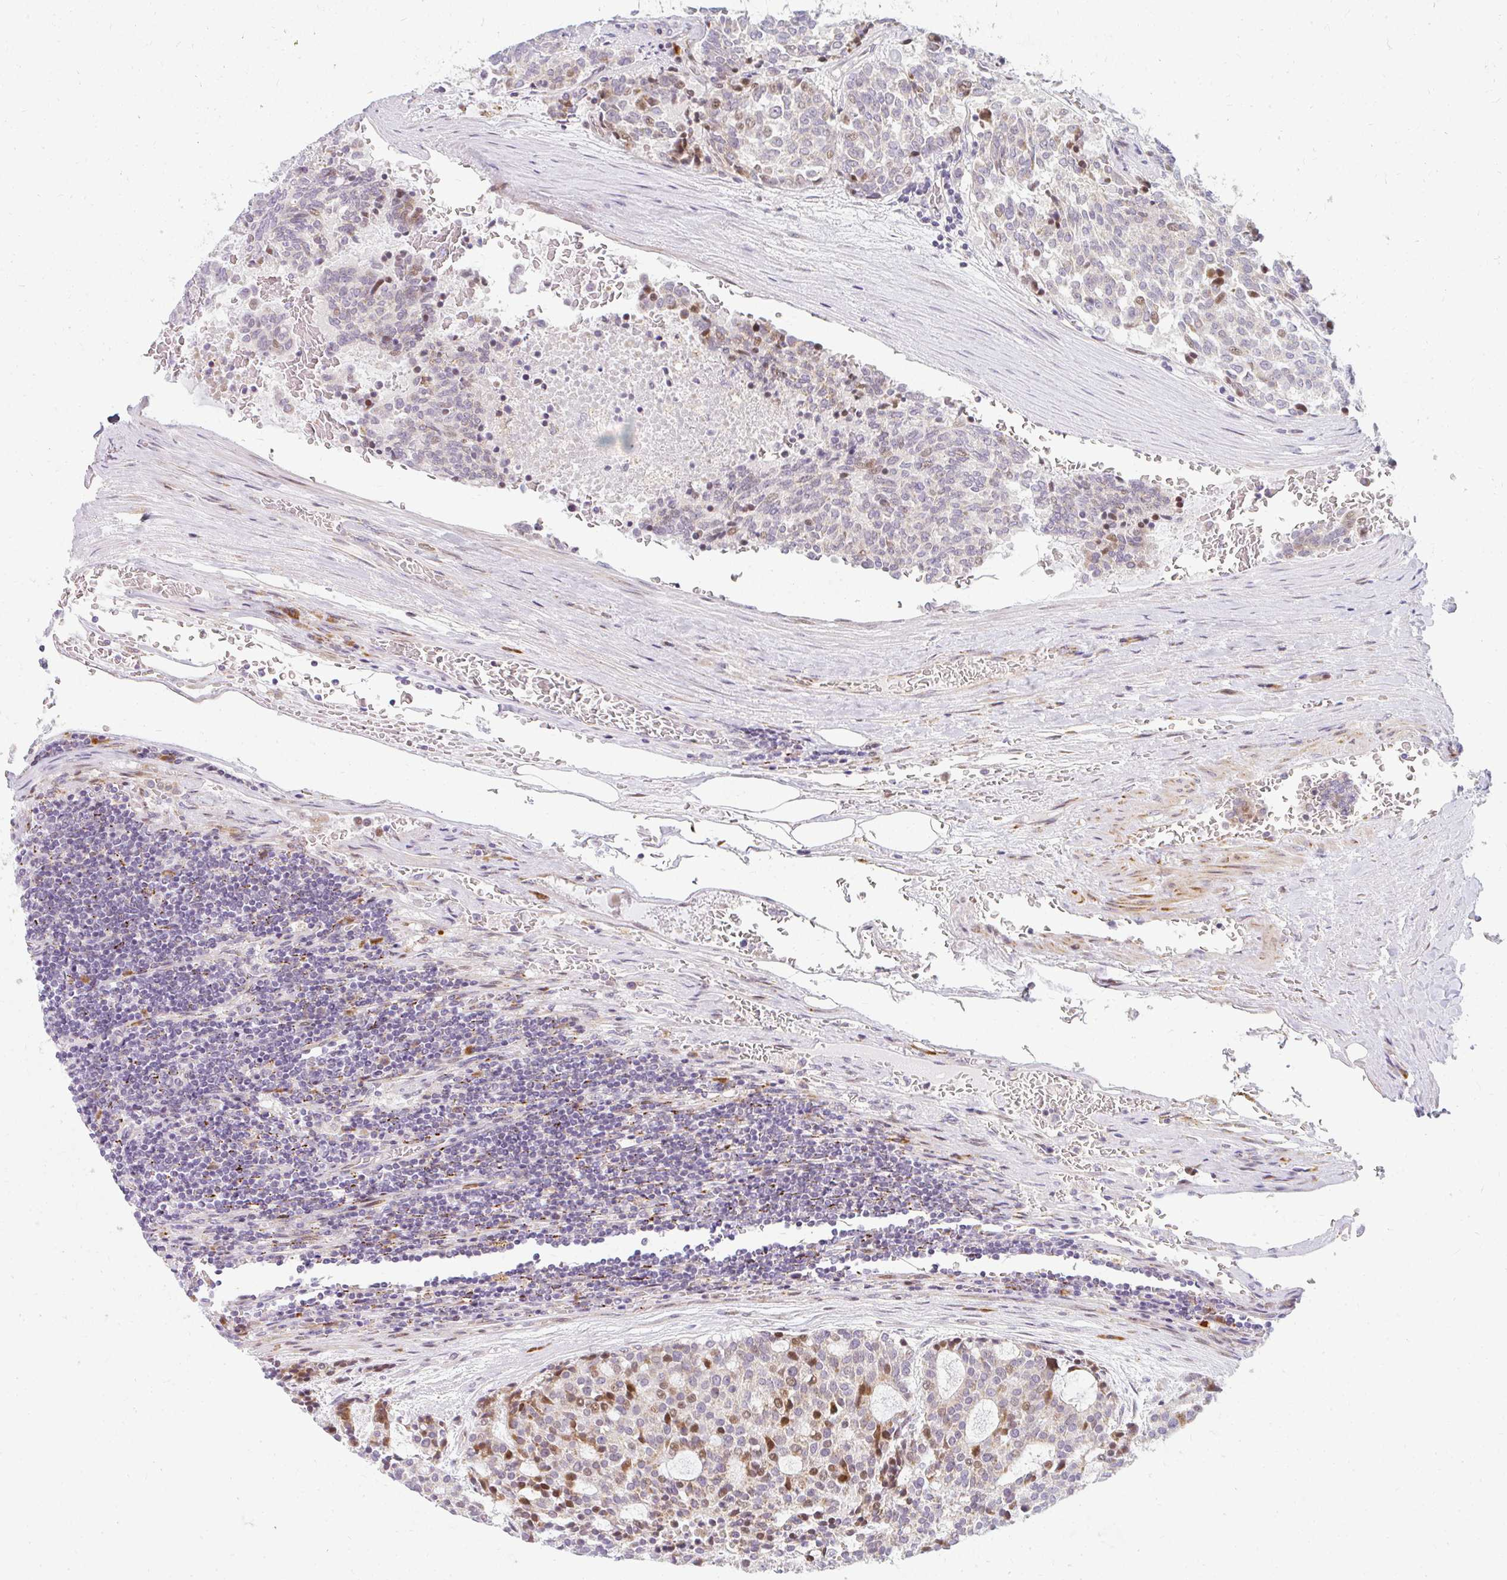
{"staining": {"intensity": "moderate", "quantity": "<25%", "location": "cytoplasmic/membranous,nuclear"}, "tissue": "carcinoid", "cell_type": "Tumor cells", "image_type": "cancer", "snomed": [{"axis": "morphology", "description": "Carcinoid, malignant, NOS"}, {"axis": "topography", "description": "Pancreas"}], "caption": "Immunohistochemical staining of carcinoid (malignant) displays moderate cytoplasmic/membranous and nuclear protein expression in approximately <25% of tumor cells. The staining was performed using DAB to visualize the protein expression in brown, while the nuclei were stained in blue with hematoxylin (Magnification: 20x).", "gene": "PLA2G5", "patient": {"sex": "female", "age": 54}}